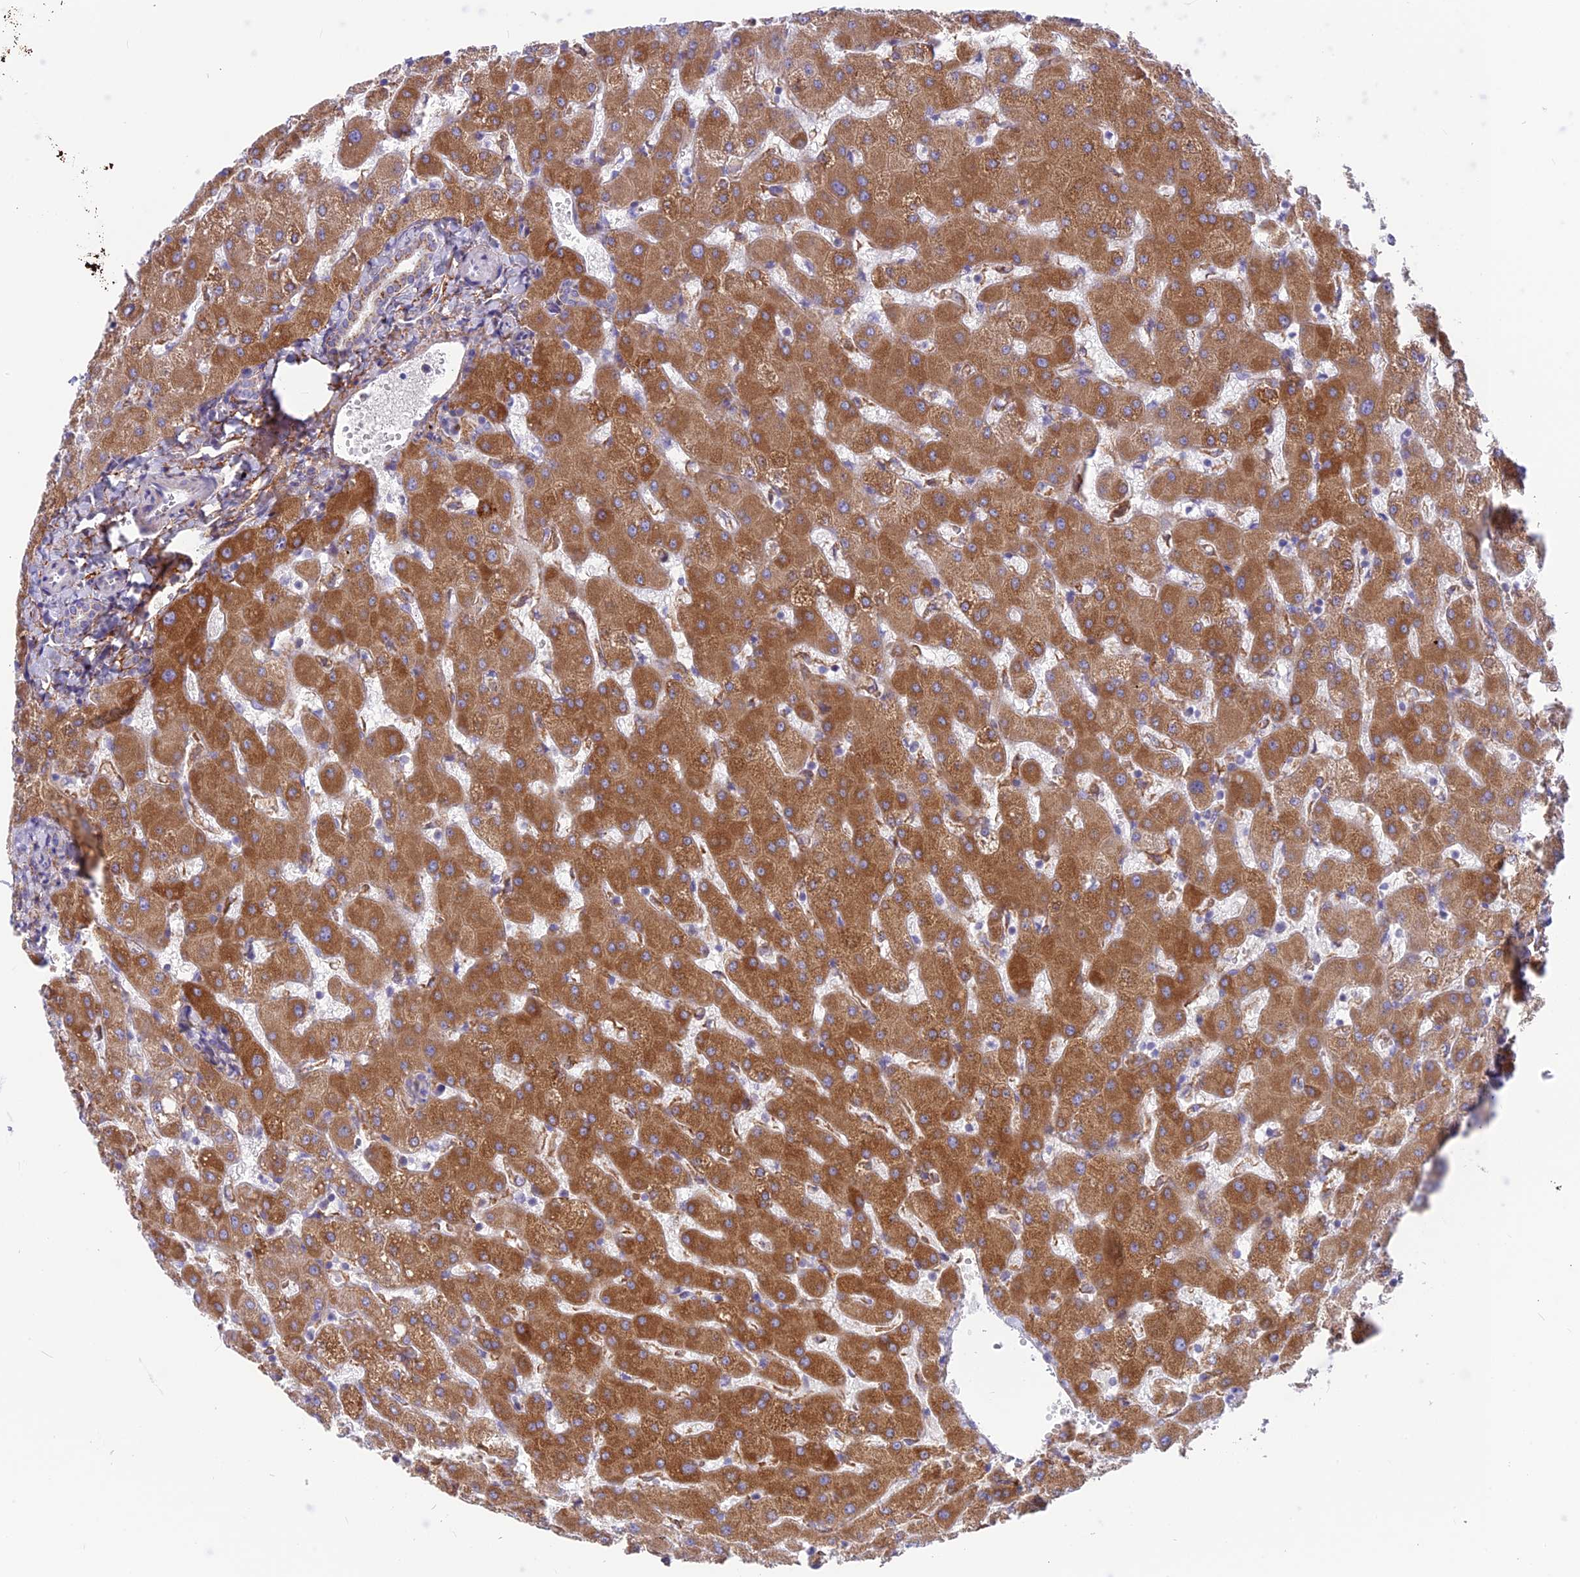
{"staining": {"intensity": "weak", "quantity": "25%-75%", "location": "cytoplasmic/membranous"}, "tissue": "liver", "cell_type": "Cholangiocytes", "image_type": "normal", "snomed": [{"axis": "morphology", "description": "Normal tissue, NOS"}, {"axis": "topography", "description": "Liver"}], "caption": "Liver stained with DAB immunohistochemistry shows low levels of weak cytoplasmic/membranous staining in about 25%-75% of cholangiocytes.", "gene": "PLAC9", "patient": {"sex": "female", "age": 63}}